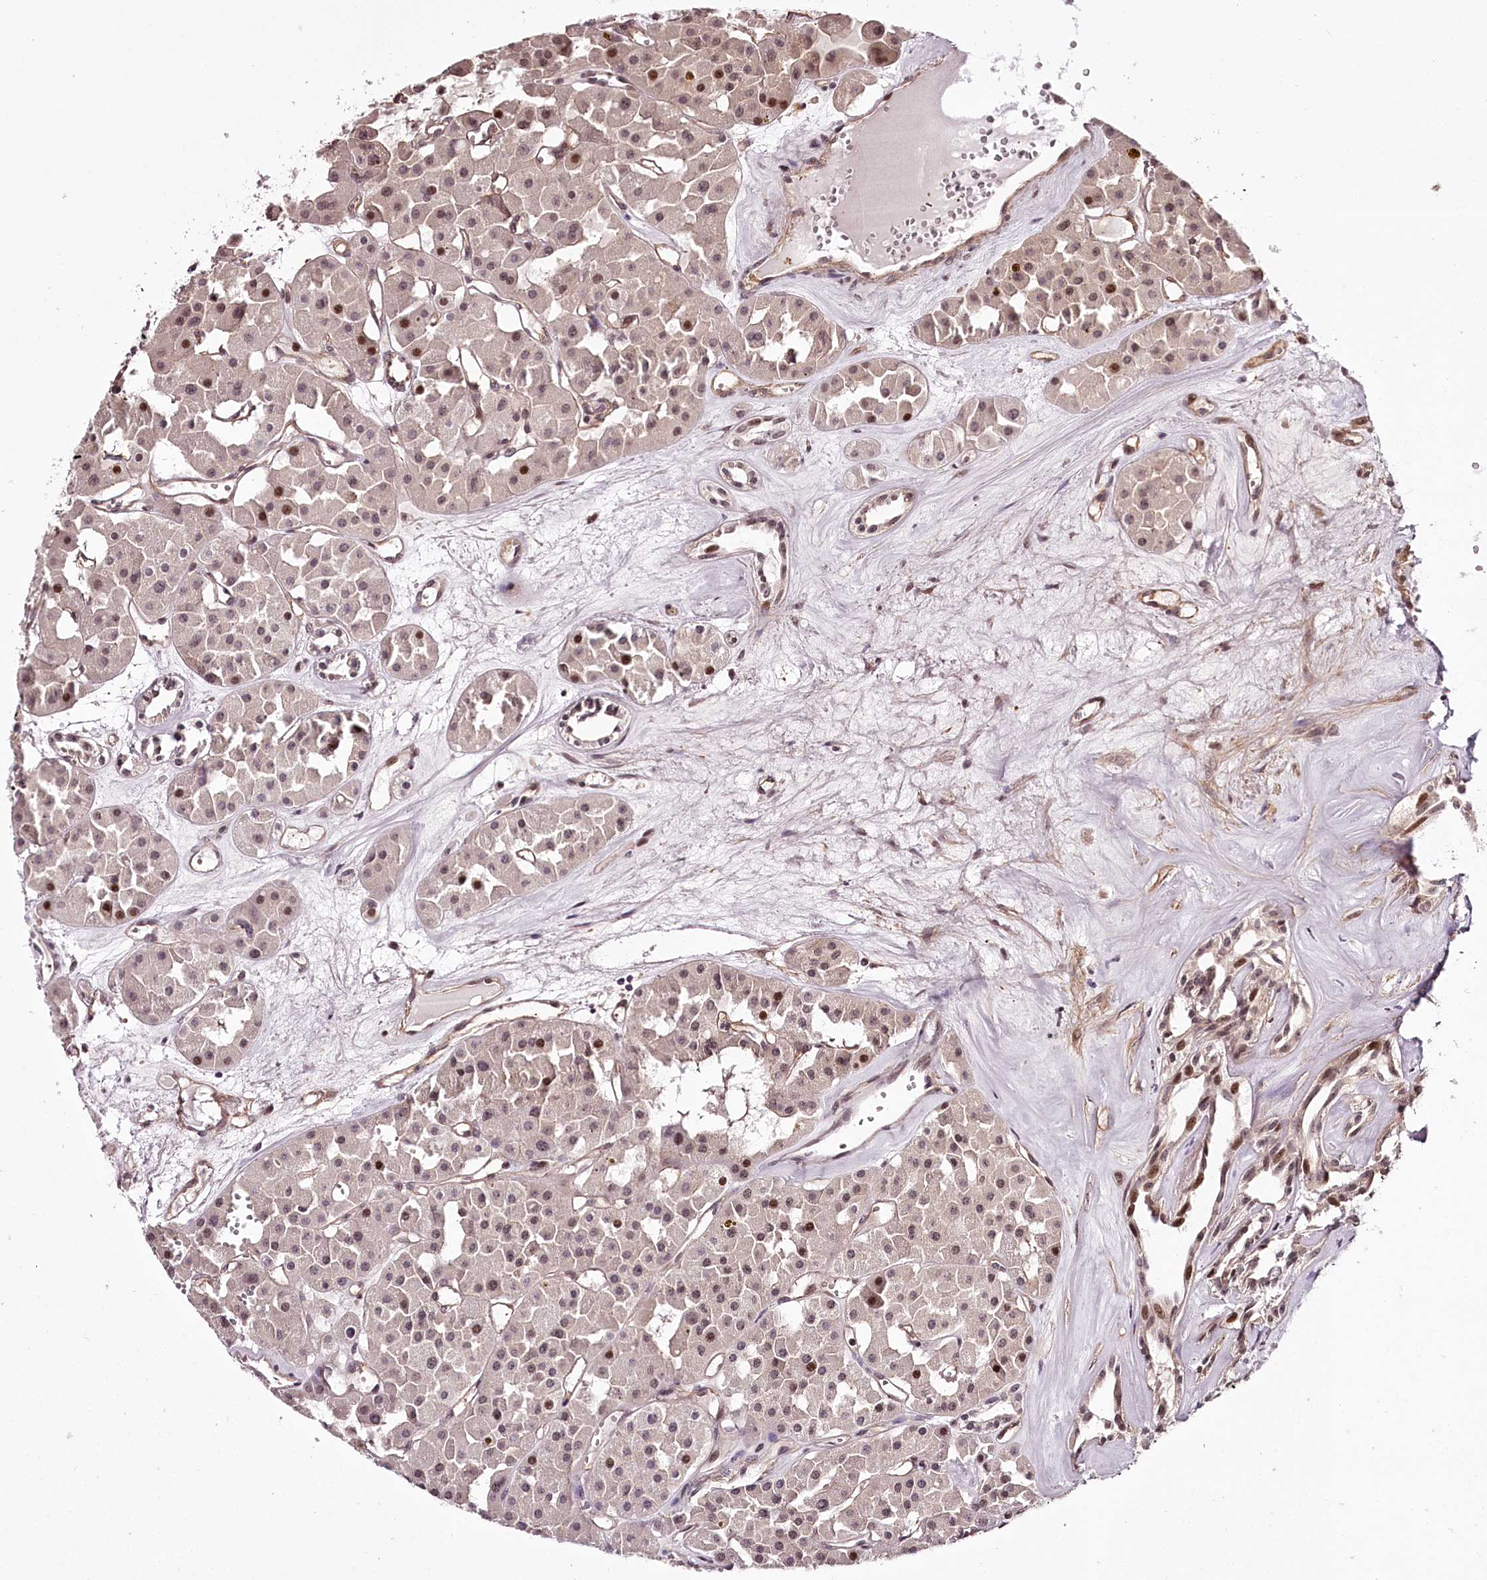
{"staining": {"intensity": "moderate", "quantity": "25%-75%", "location": "cytoplasmic/membranous,nuclear"}, "tissue": "renal cancer", "cell_type": "Tumor cells", "image_type": "cancer", "snomed": [{"axis": "morphology", "description": "Carcinoma, NOS"}, {"axis": "topography", "description": "Kidney"}], "caption": "Renal carcinoma tissue demonstrates moderate cytoplasmic/membranous and nuclear staining in about 25%-75% of tumor cells, visualized by immunohistochemistry.", "gene": "TTC33", "patient": {"sex": "female", "age": 75}}